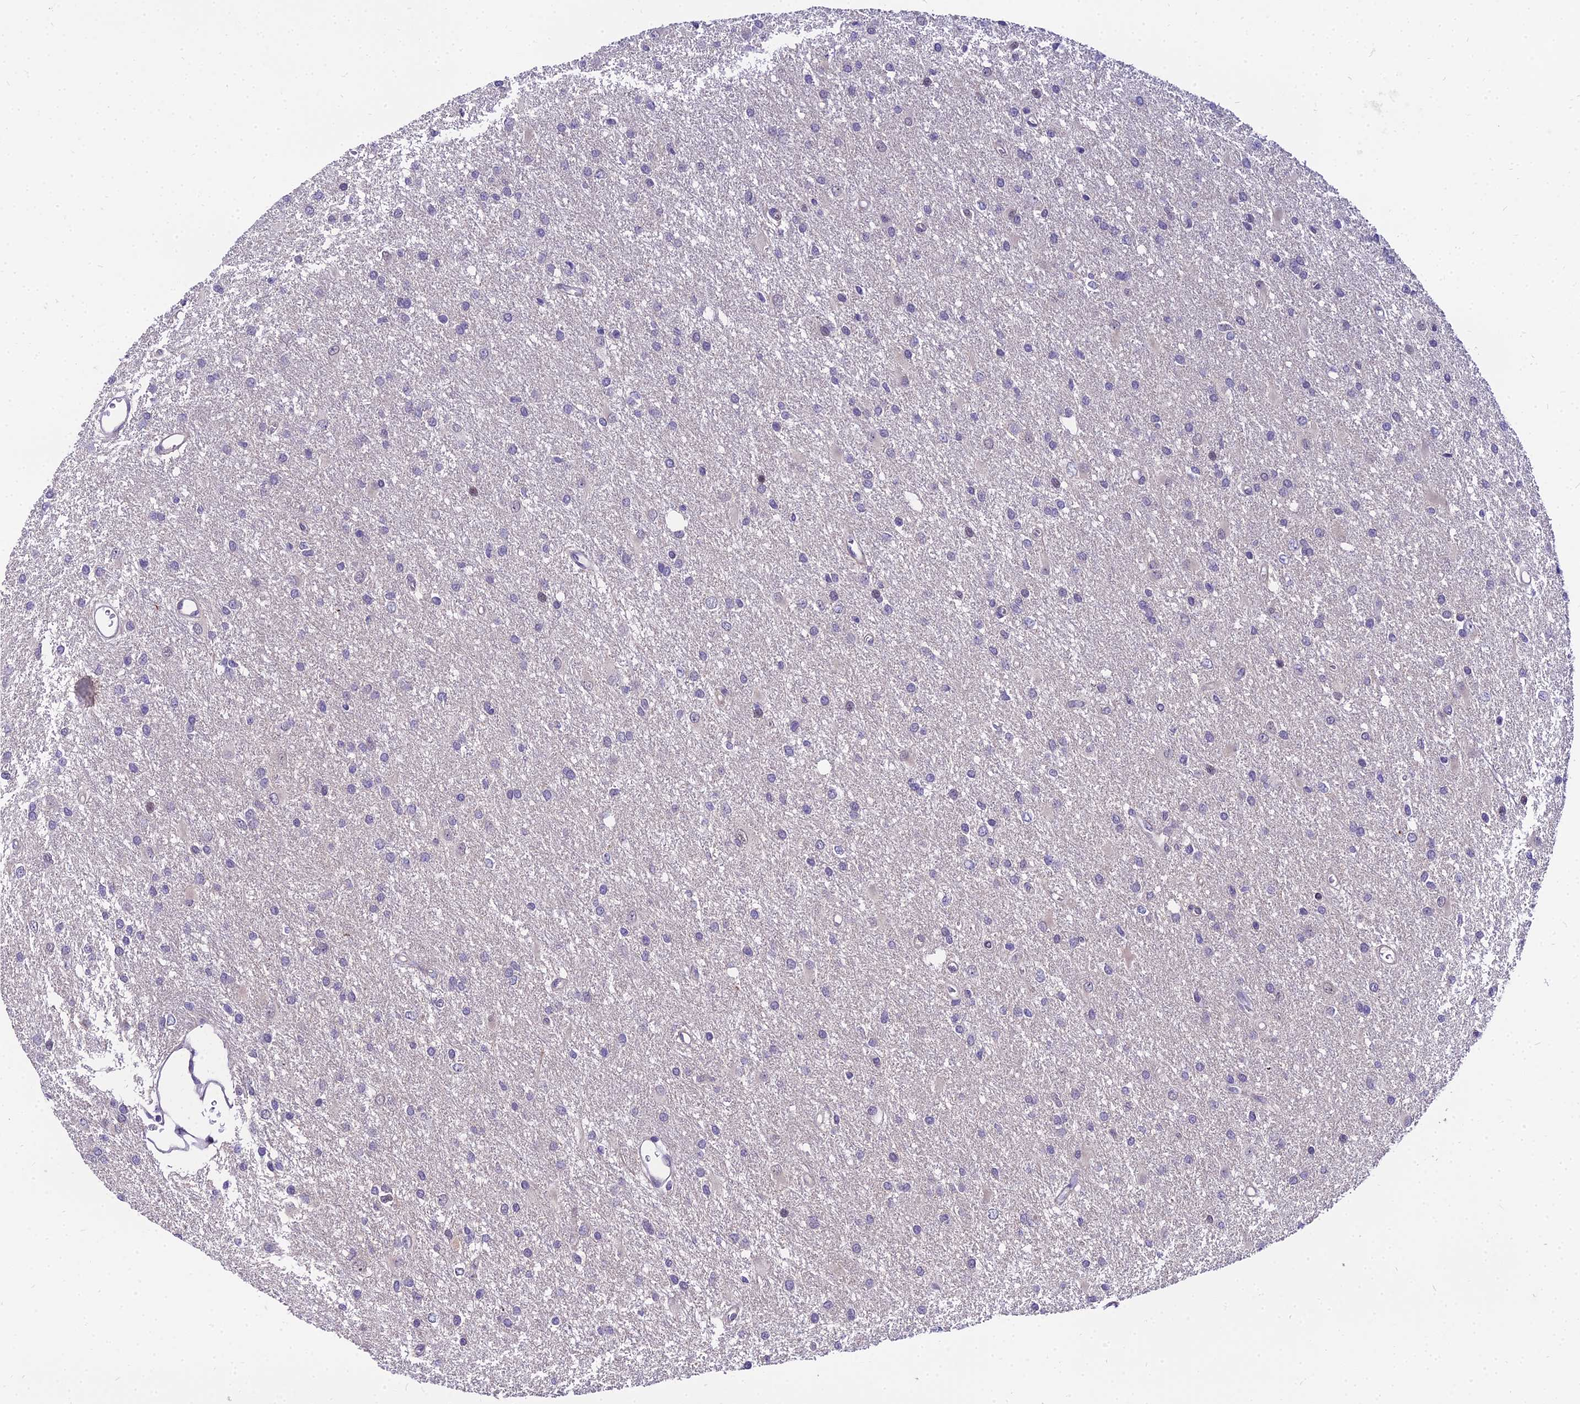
{"staining": {"intensity": "negative", "quantity": "none", "location": "none"}, "tissue": "glioma", "cell_type": "Tumor cells", "image_type": "cancer", "snomed": [{"axis": "morphology", "description": "Glioma, malignant, High grade"}, {"axis": "topography", "description": "Brain"}], "caption": "Human high-grade glioma (malignant) stained for a protein using immunohistochemistry shows no staining in tumor cells.", "gene": "TRIML2", "patient": {"sex": "female", "age": 50}}